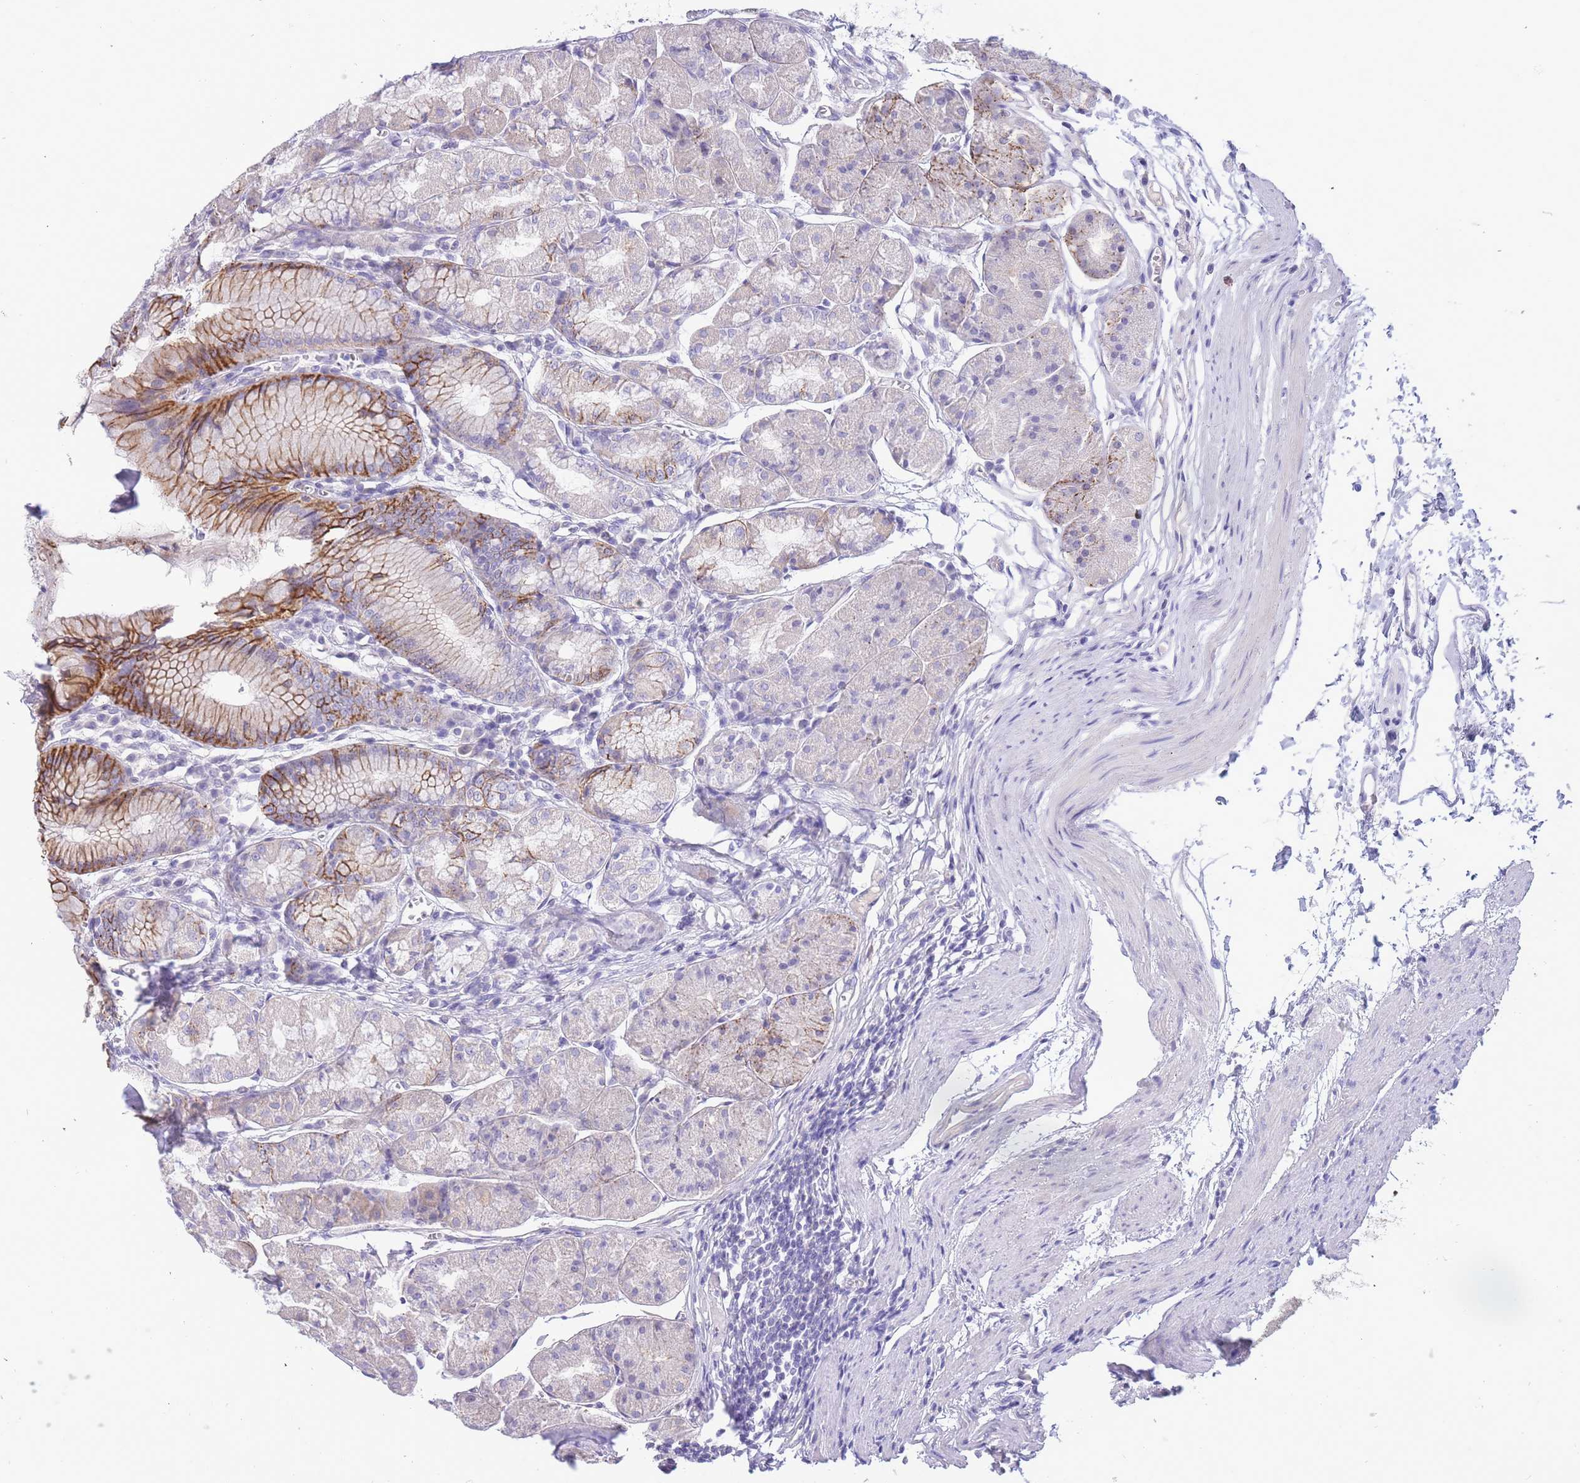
{"staining": {"intensity": "strong", "quantity": "25%-75%", "location": "cytoplasmic/membranous"}, "tissue": "stomach", "cell_type": "Glandular cells", "image_type": "normal", "snomed": [{"axis": "morphology", "description": "Normal tissue, NOS"}, {"axis": "topography", "description": "Stomach"}], "caption": "Protein staining by immunohistochemistry demonstrates strong cytoplasmic/membranous staining in about 25%-75% of glandular cells in normal stomach.", "gene": "PRR23A", "patient": {"sex": "male", "age": 55}}